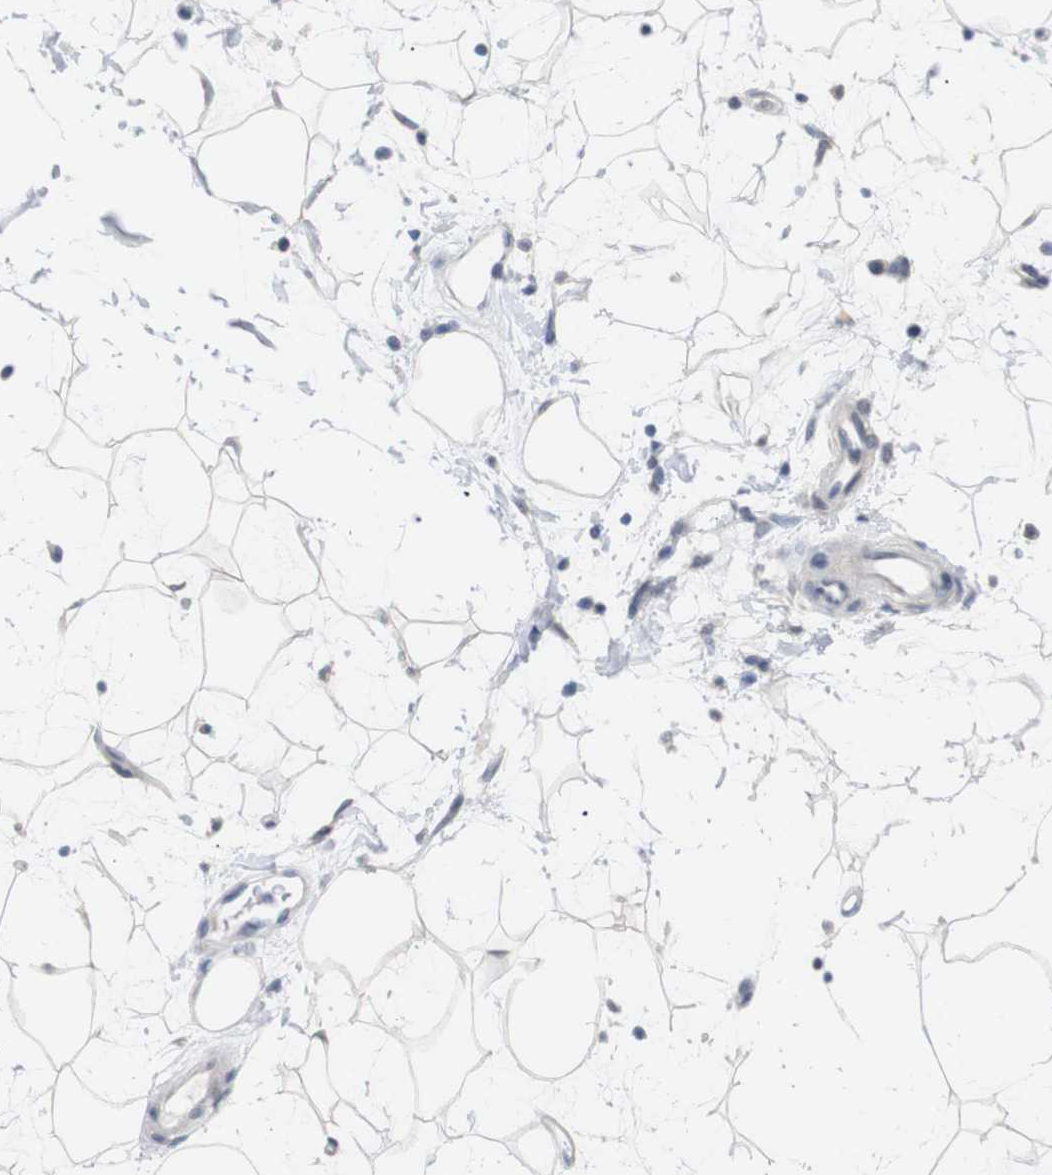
{"staining": {"intensity": "negative", "quantity": "none", "location": "none"}, "tissue": "adipose tissue", "cell_type": "Adipocytes", "image_type": "normal", "snomed": [{"axis": "morphology", "description": "Normal tissue, NOS"}, {"axis": "topography", "description": "Soft tissue"}], "caption": "IHC micrograph of benign adipose tissue: adipose tissue stained with DAB (3,3'-diaminobenzidine) reveals no significant protein staining in adipocytes.", "gene": "CHRM5", "patient": {"sex": "male", "age": 72}}